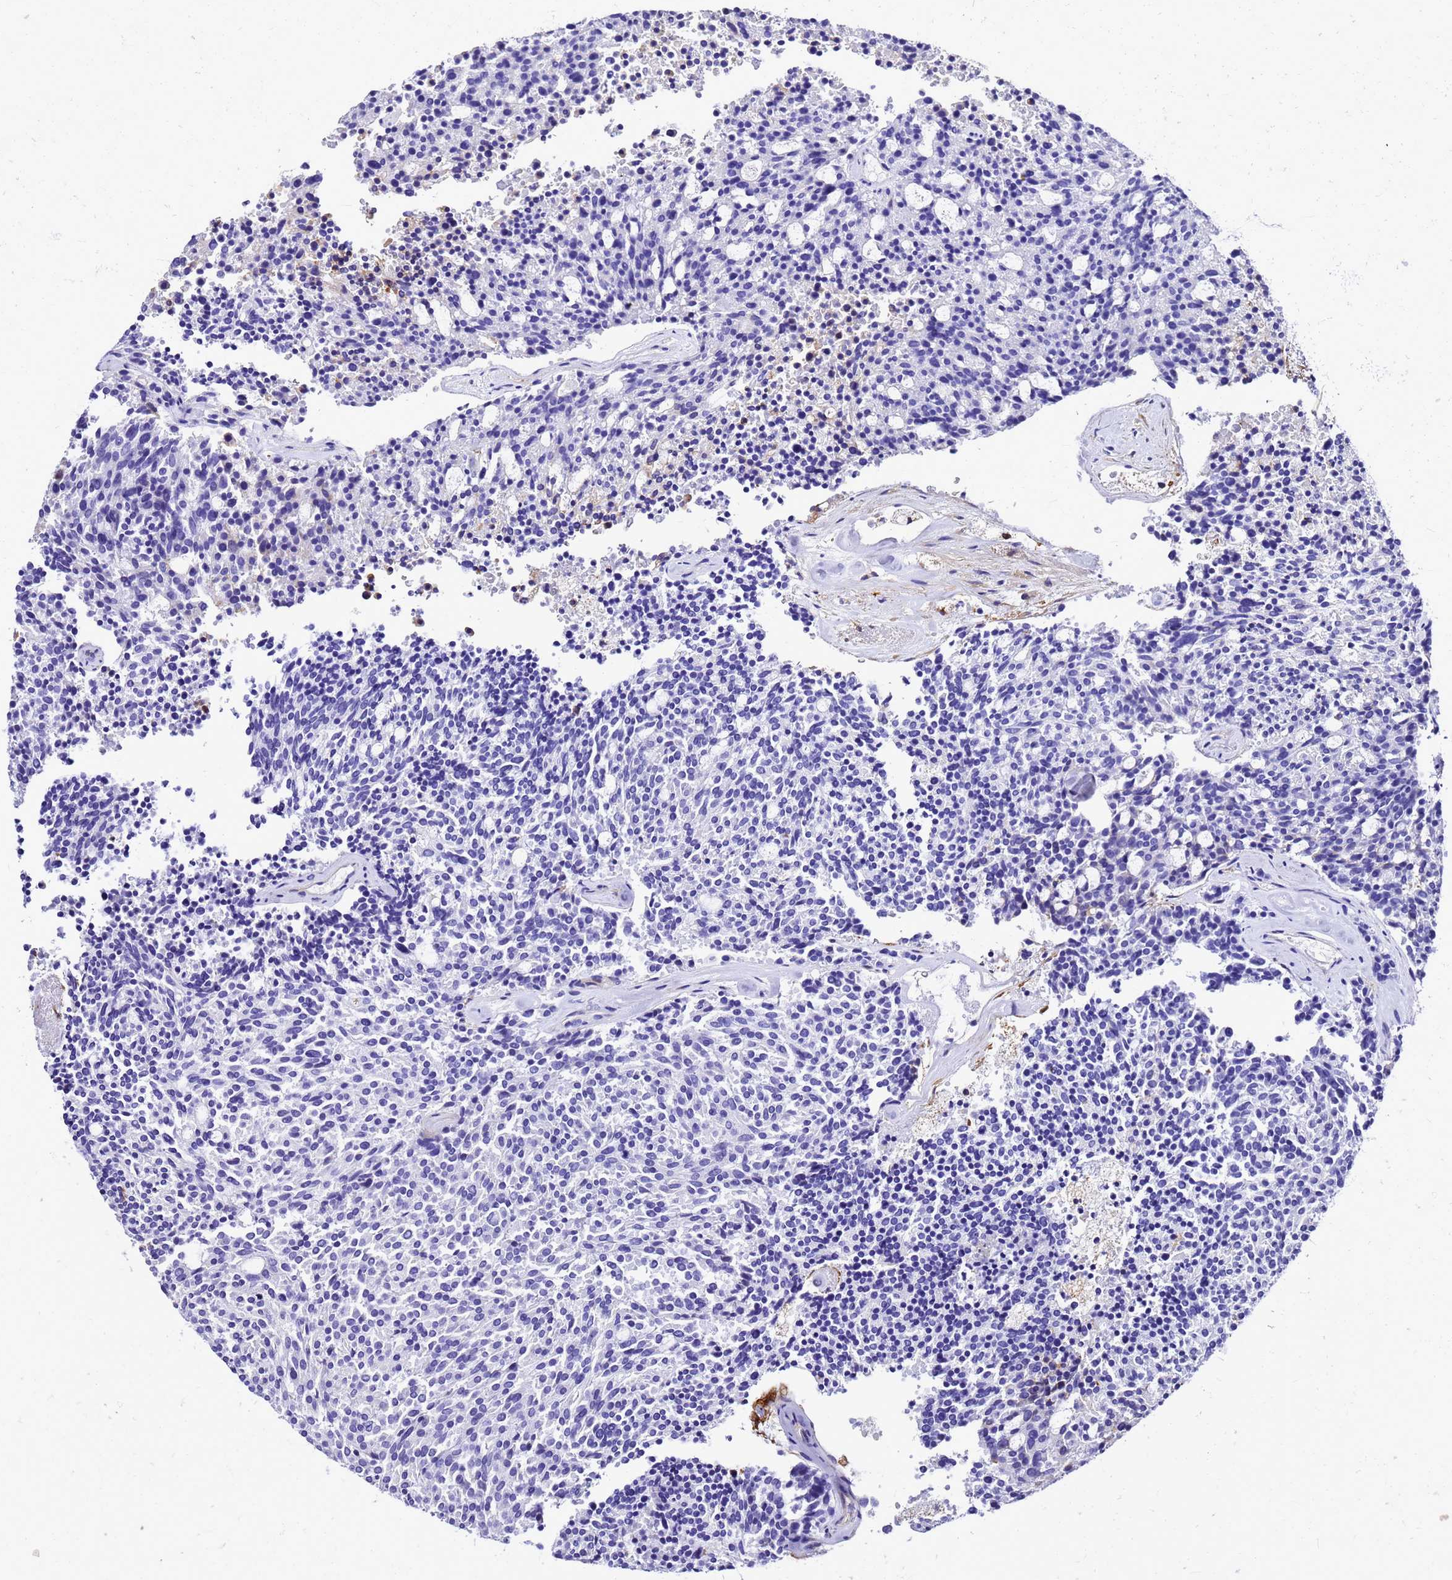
{"staining": {"intensity": "negative", "quantity": "none", "location": "none"}, "tissue": "carcinoid", "cell_type": "Tumor cells", "image_type": "cancer", "snomed": [{"axis": "morphology", "description": "Carcinoid, malignant, NOS"}, {"axis": "topography", "description": "Pancreas"}], "caption": "Malignant carcinoid stained for a protein using IHC displays no expression tumor cells.", "gene": "S100A11", "patient": {"sex": "female", "age": 54}}